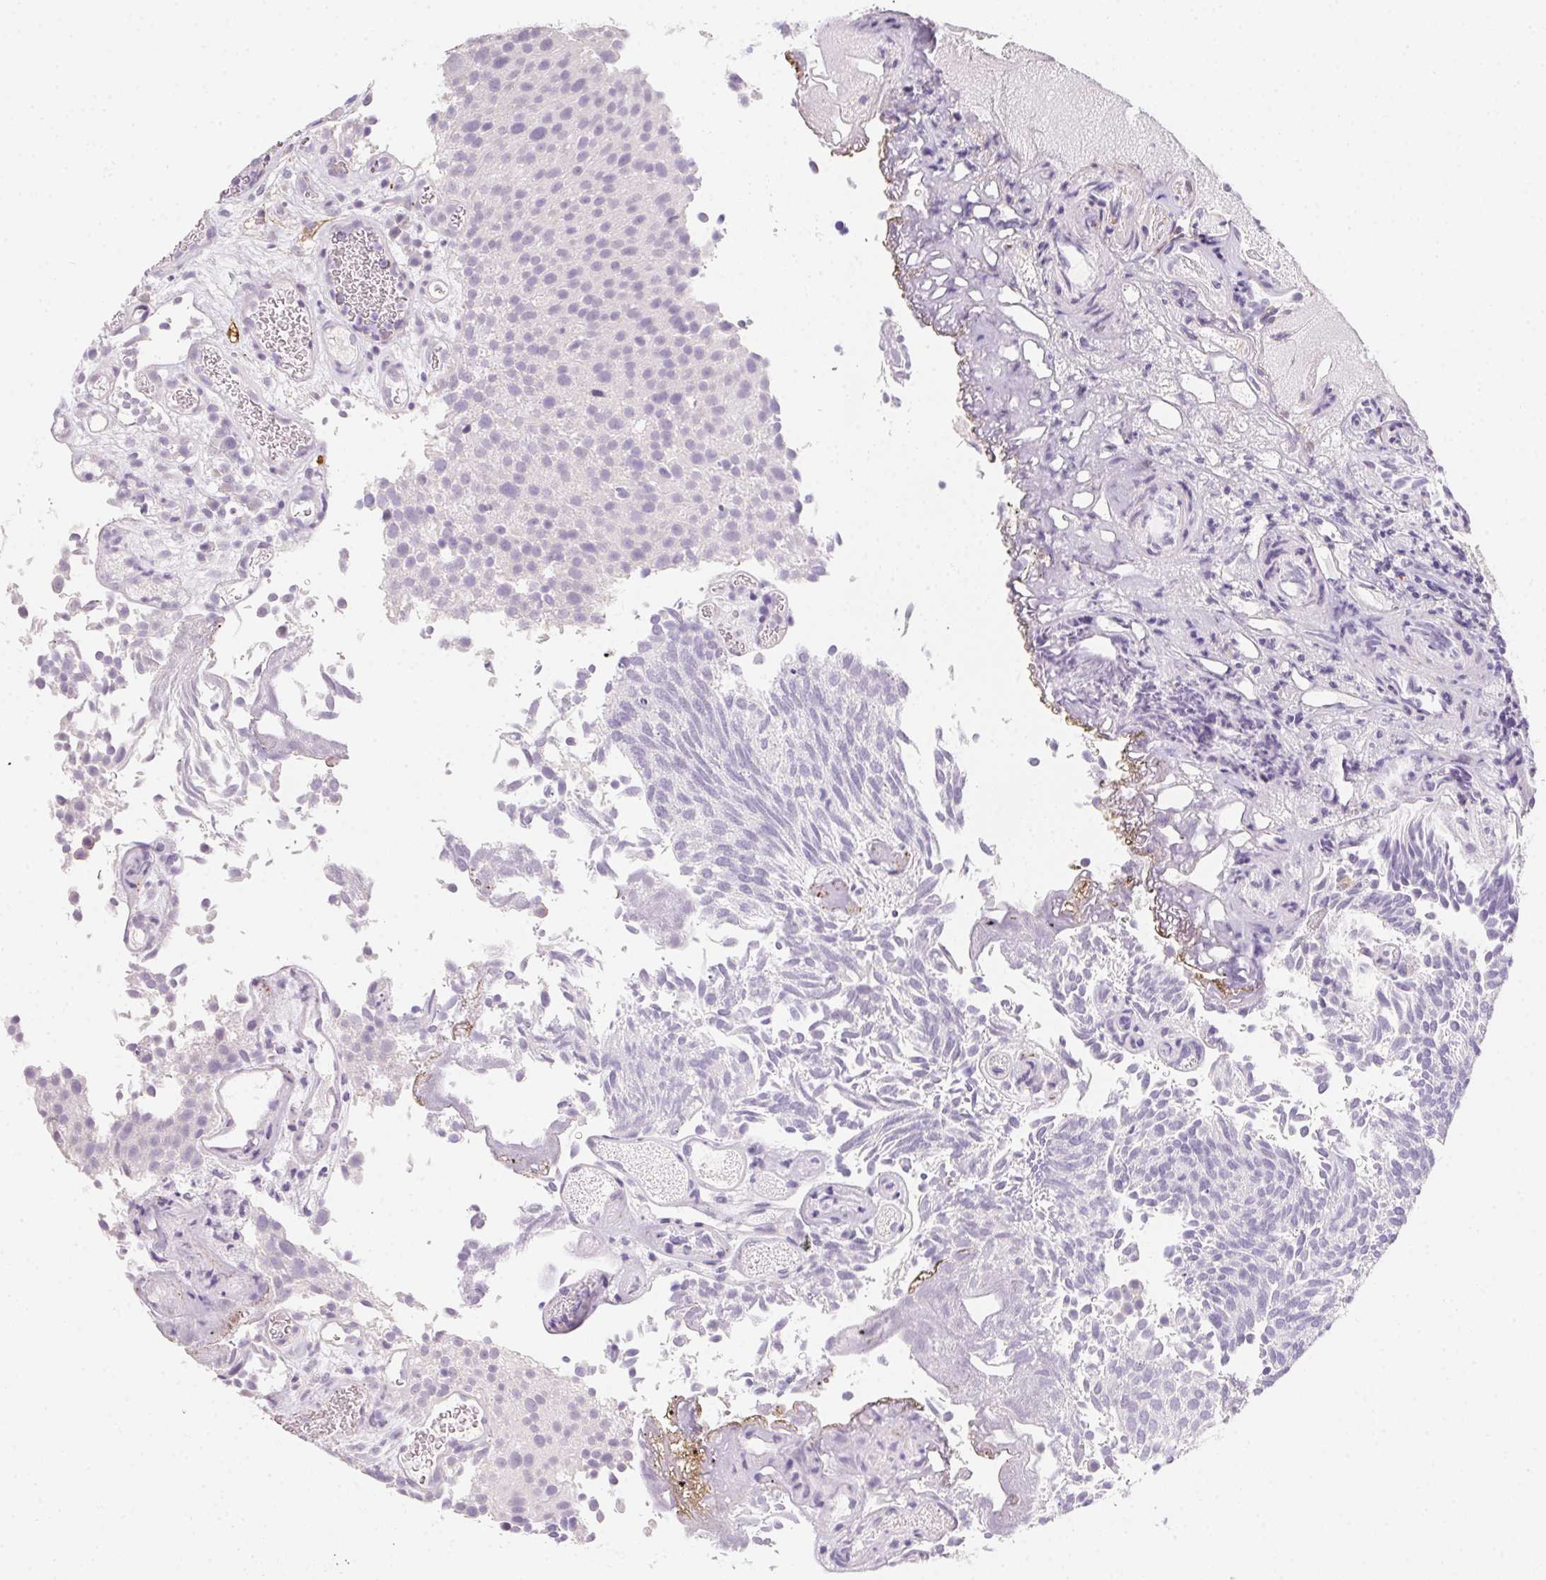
{"staining": {"intensity": "negative", "quantity": "none", "location": "none"}, "tissue": "urothelial cancer", "cell_type": "Tumor cells", "image_type": "cancer", "snomed": [{"axis": "morphology", "description": "Urothelial carcinoma, Low grade"}, {"axis": "topography", "description": "Urinary bladder"}], "caption": "An immunohistochemistry histopathology image of urothelial cancer is shown. There is no staining in tumor cells of urothelial cancer.", "gene": "MYL4", "patient": {"sex": "female", "age": 79}}